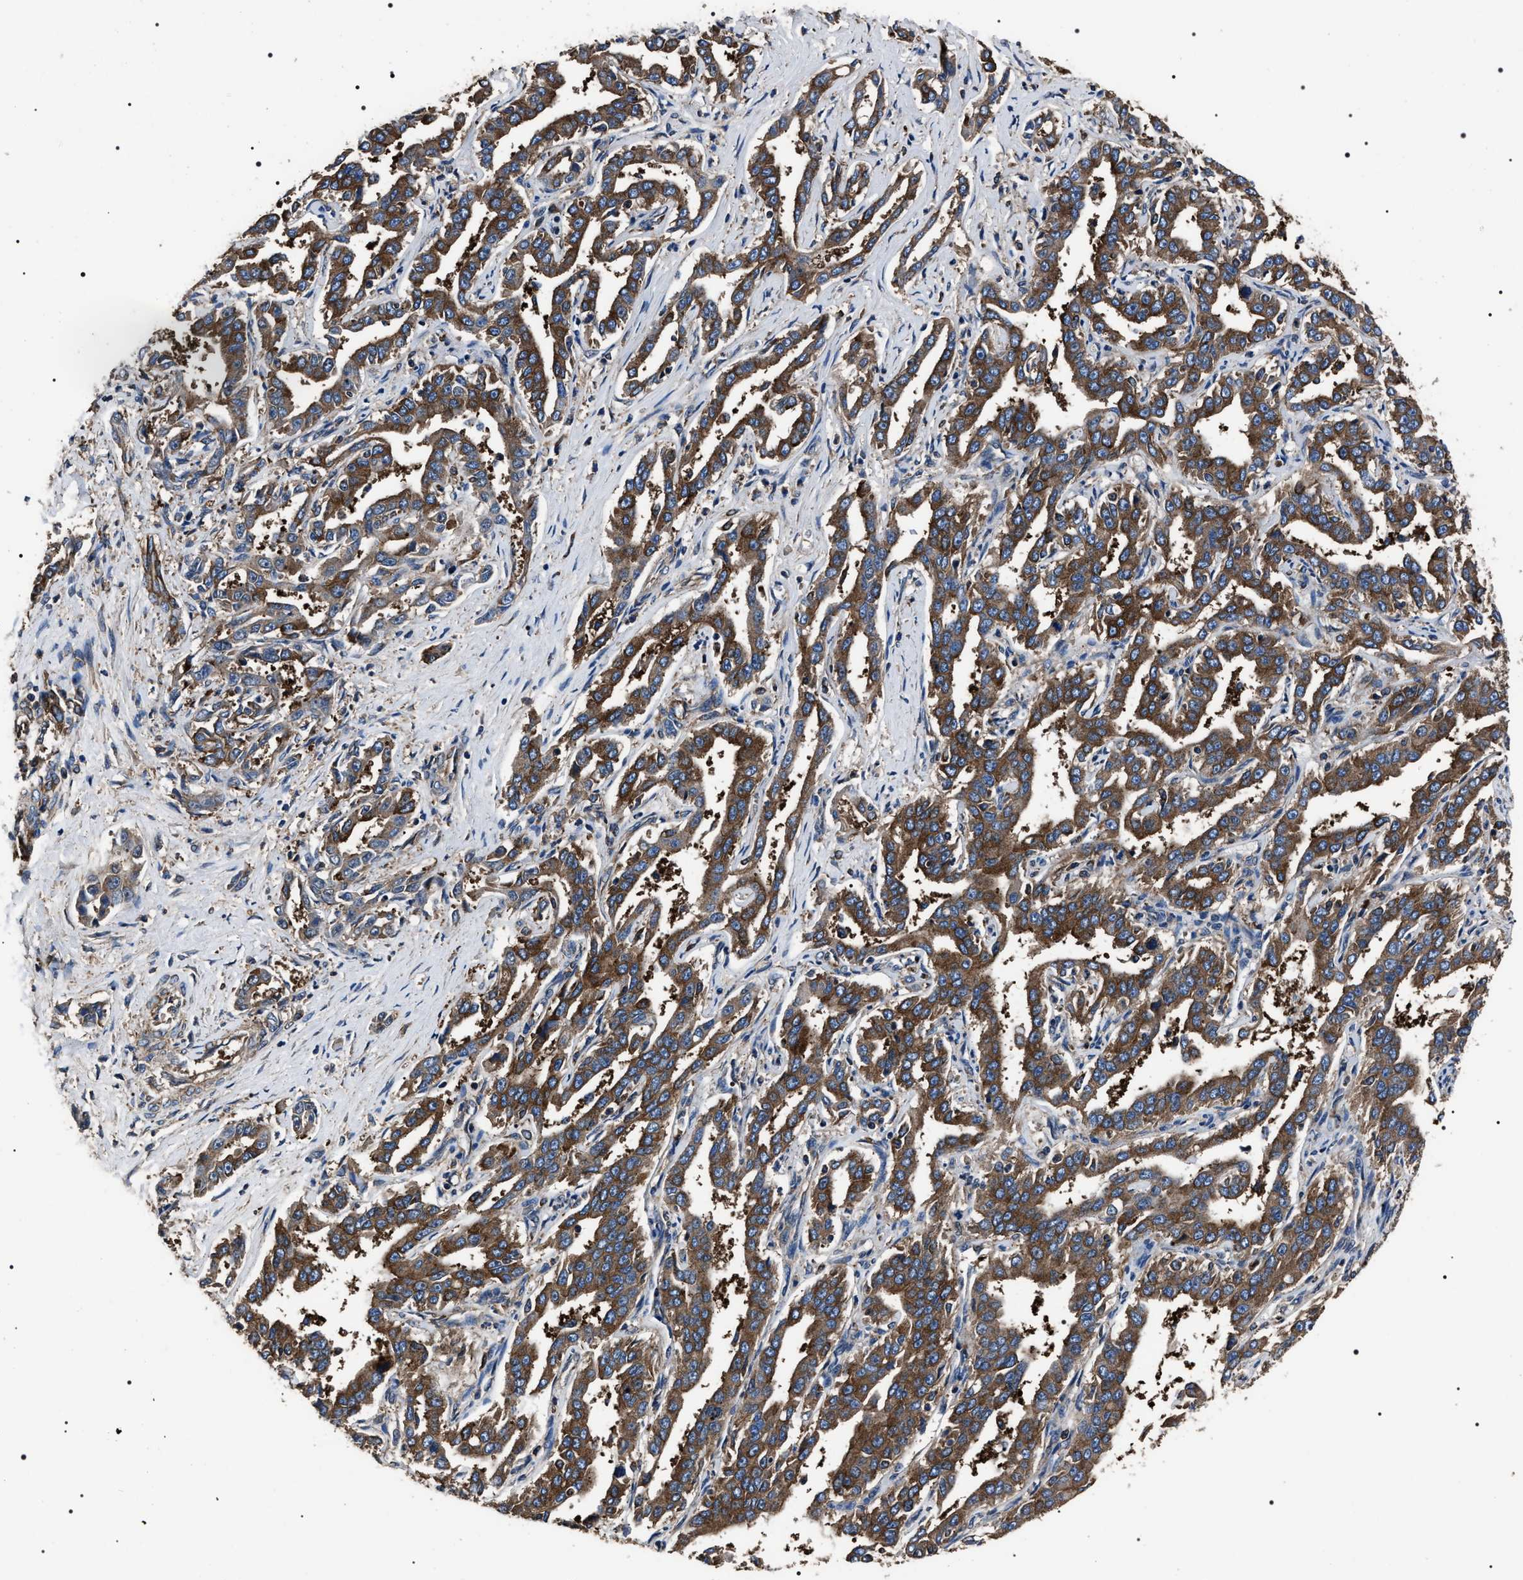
{"staining": {"intensity": "moderate", "quantity": ">75%", "location": "cytoplasmic/membranous"}, "tissue": "liver cancer", "cell_type": "Tumor cells", "image_type": "cancer", "snomed": [{"axis": "morphology", "description": "Cholangiocarcinoma"}, {"axis": "topography", "description": "Liver"}], "caption": "Immunohistochemical staining of cholangiocarcinoma (liver) shows medium levels of moderate cytoplasmic/membranous protein staining in approximately >75% of tumor cells.", "gene": "HSCB", "patient": {"sex": "male", "age": 59}}